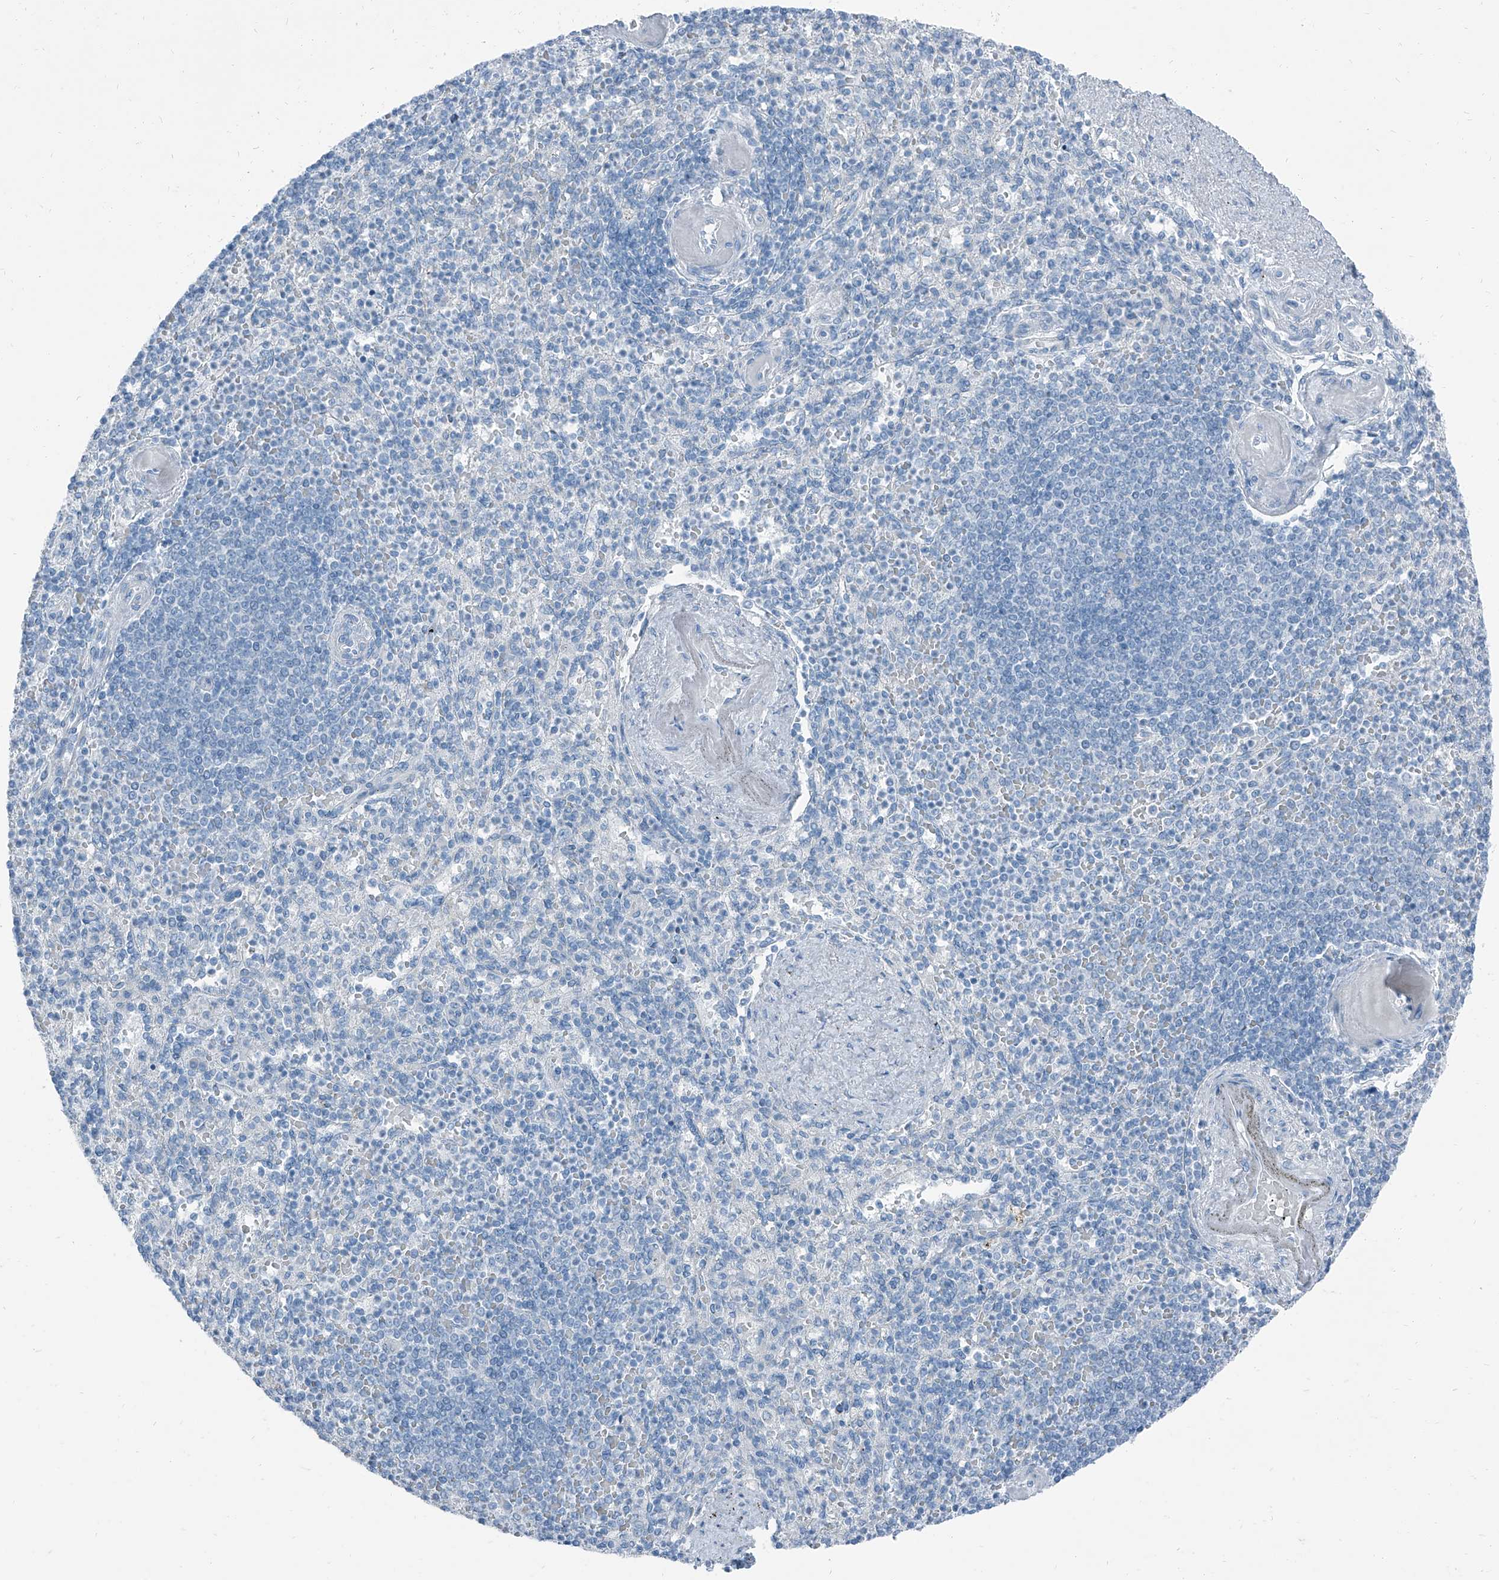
{"staining": {"intensity": "negative", "quantity": "none", "location": "none"}, "tissue": "spleen", "cell_type": "Cells in red pulp", "image_type": "normal", "snomed": [{"axis": "morphology", "description": "Normal tissue, NOS"}, {"axis": "topography", "description": "Spleen"}], "caption": "A micrograph of spleen stained for a protein exhibits no brown staining in cells in red pulp. (Stains: DAB IHC with hematoxylin counter stain, Microscopy: brightfield microscopy at high magnification).", "gene": "RGN", "patient": {"sex": "female", "age": 74}}